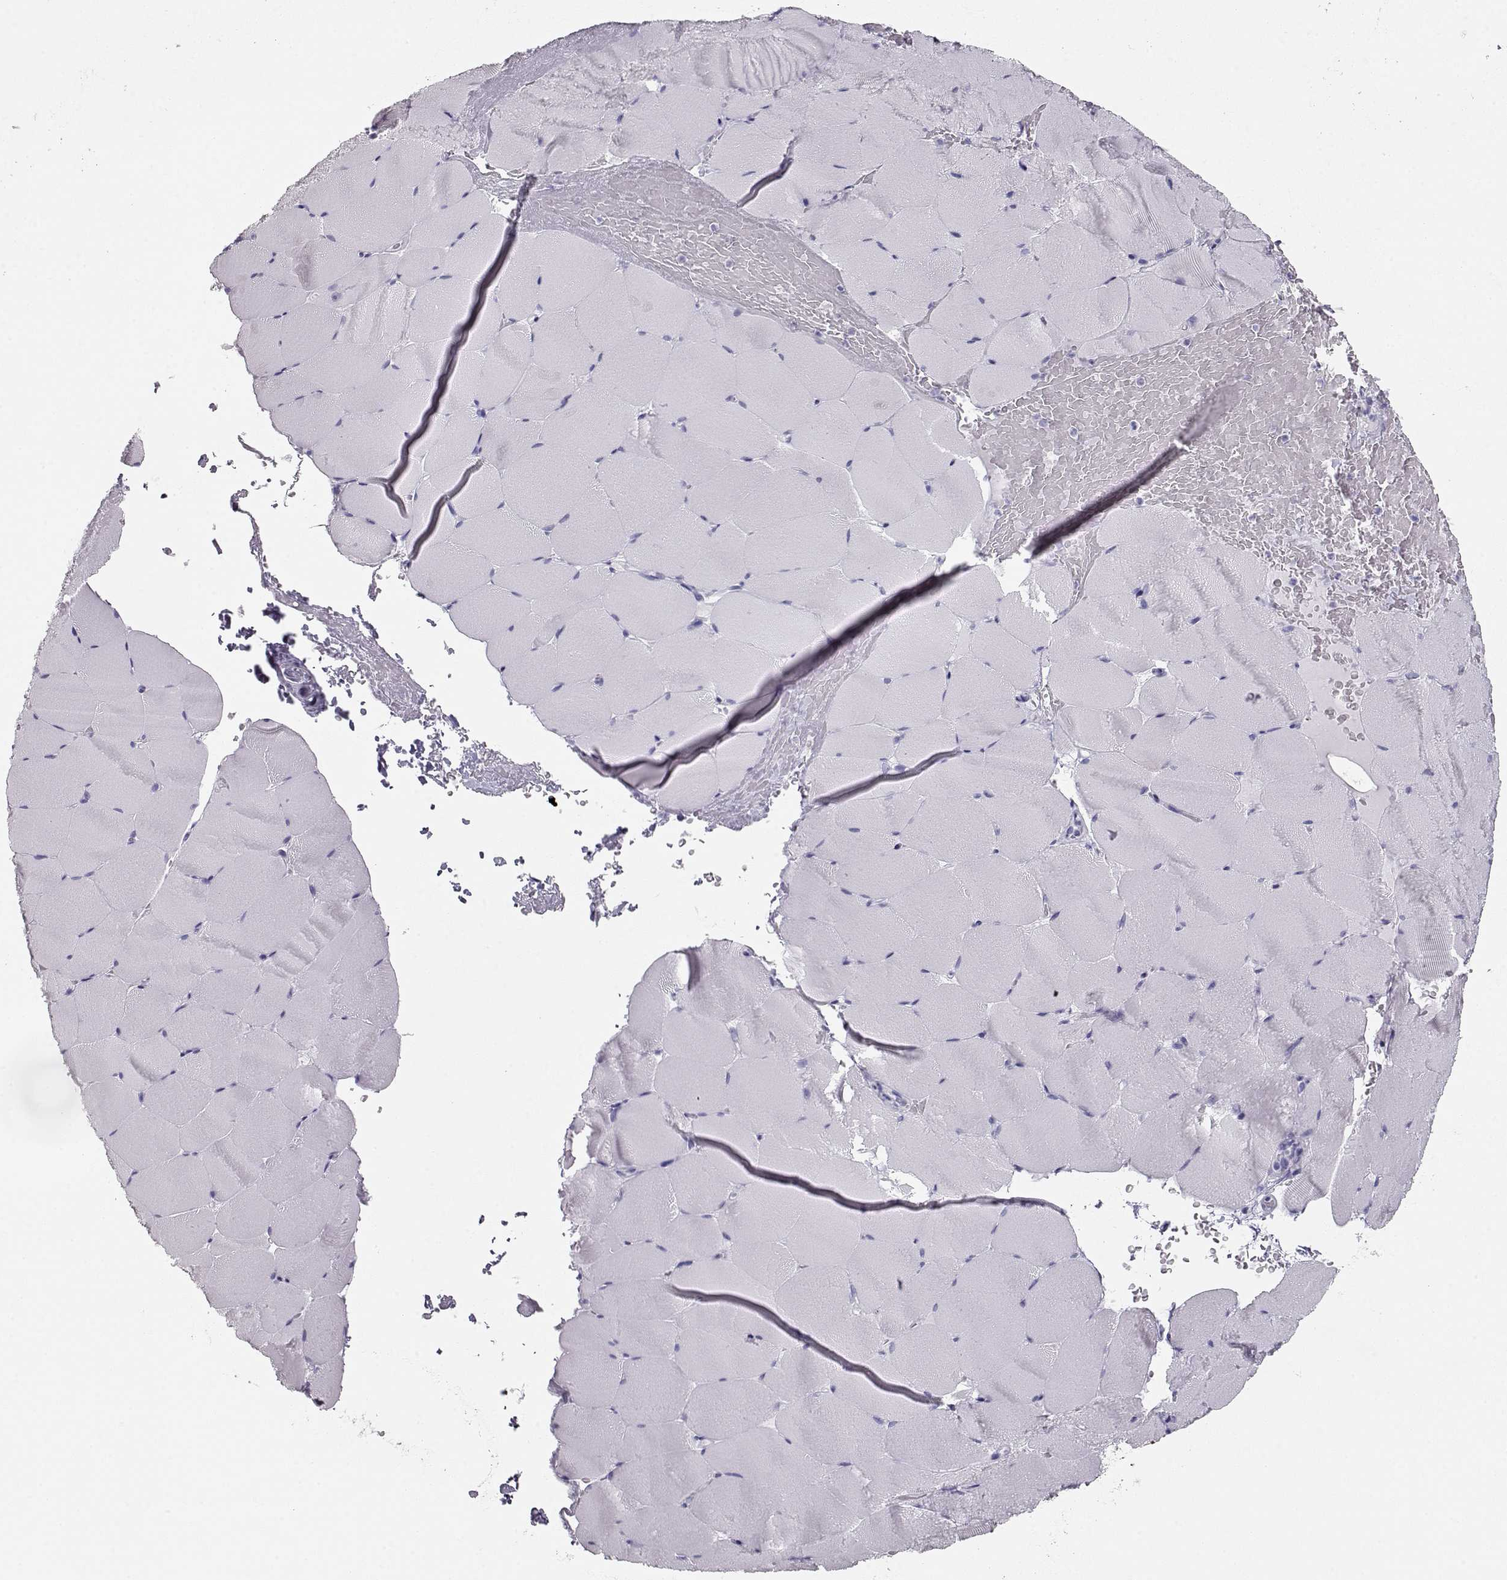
{"staining": {"intensity": "negative", "quantity": "none", "location": "none"}, "tissue": "skeletal muscle", "cell_type": "Myocytes", "image_type": "normal", "snomed": [{"axis": "morphology", "description": "Normal tissue, NOS"}, {"axis": "topography", "description": "Skeletal muscle"}], "caption": "Immunohistochemistry (IHC) of benign human skeletal muscle shows no expression in myocytes. (DAB (3,3'-diaminobenzidine) immunohistochemistry with hematoxylin counter stain).", "gene": "MAGEC1", "patient": {"sex": "female", "age": 37}}